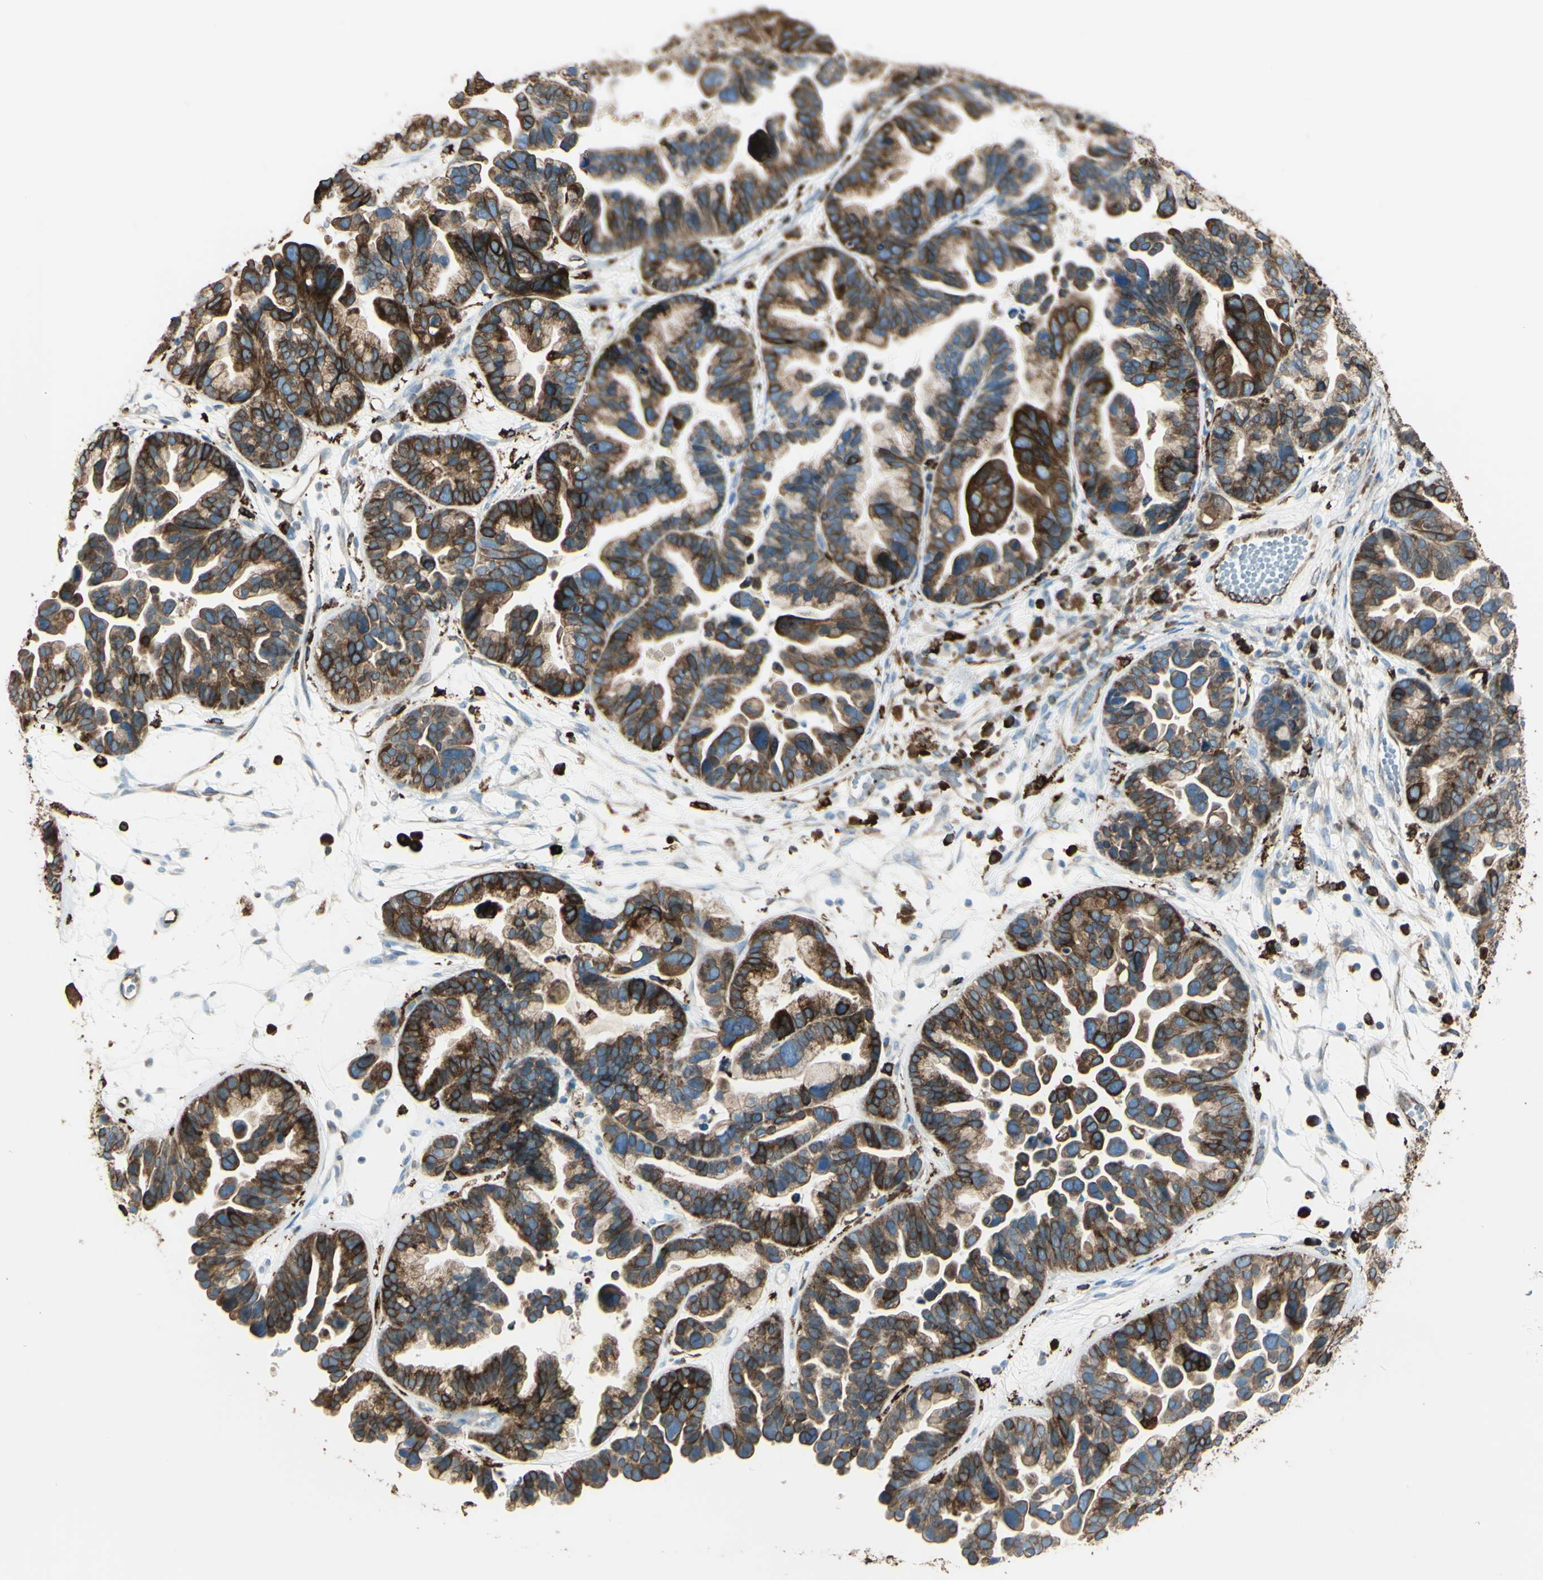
{"staining": {"intensity": "strong", "quantity": ">75%", "location": "cytoplasmic/membranous"}, "tissue": "ovarian cancer", "cell_type": "Tumor cells", "image_type": "cancer", "snomed": [{"axis": "morphology", "description": "Cystadenocarcinoma, serous, NOS"}, {"axis": "topography", "description": "Ovary"}], "caption": "Immunohistochemistry (IHC) (DAB) staining of human ovarian cancer (serous cystadenocarcinoma) reveals strong cytoplasmic/membranous protein expression in approximately >75% of tumor cells. (IHC, brightfield microscopy, high magnification).", "gene": "CD74", "patient": {"sex": "female", "age": 56}}